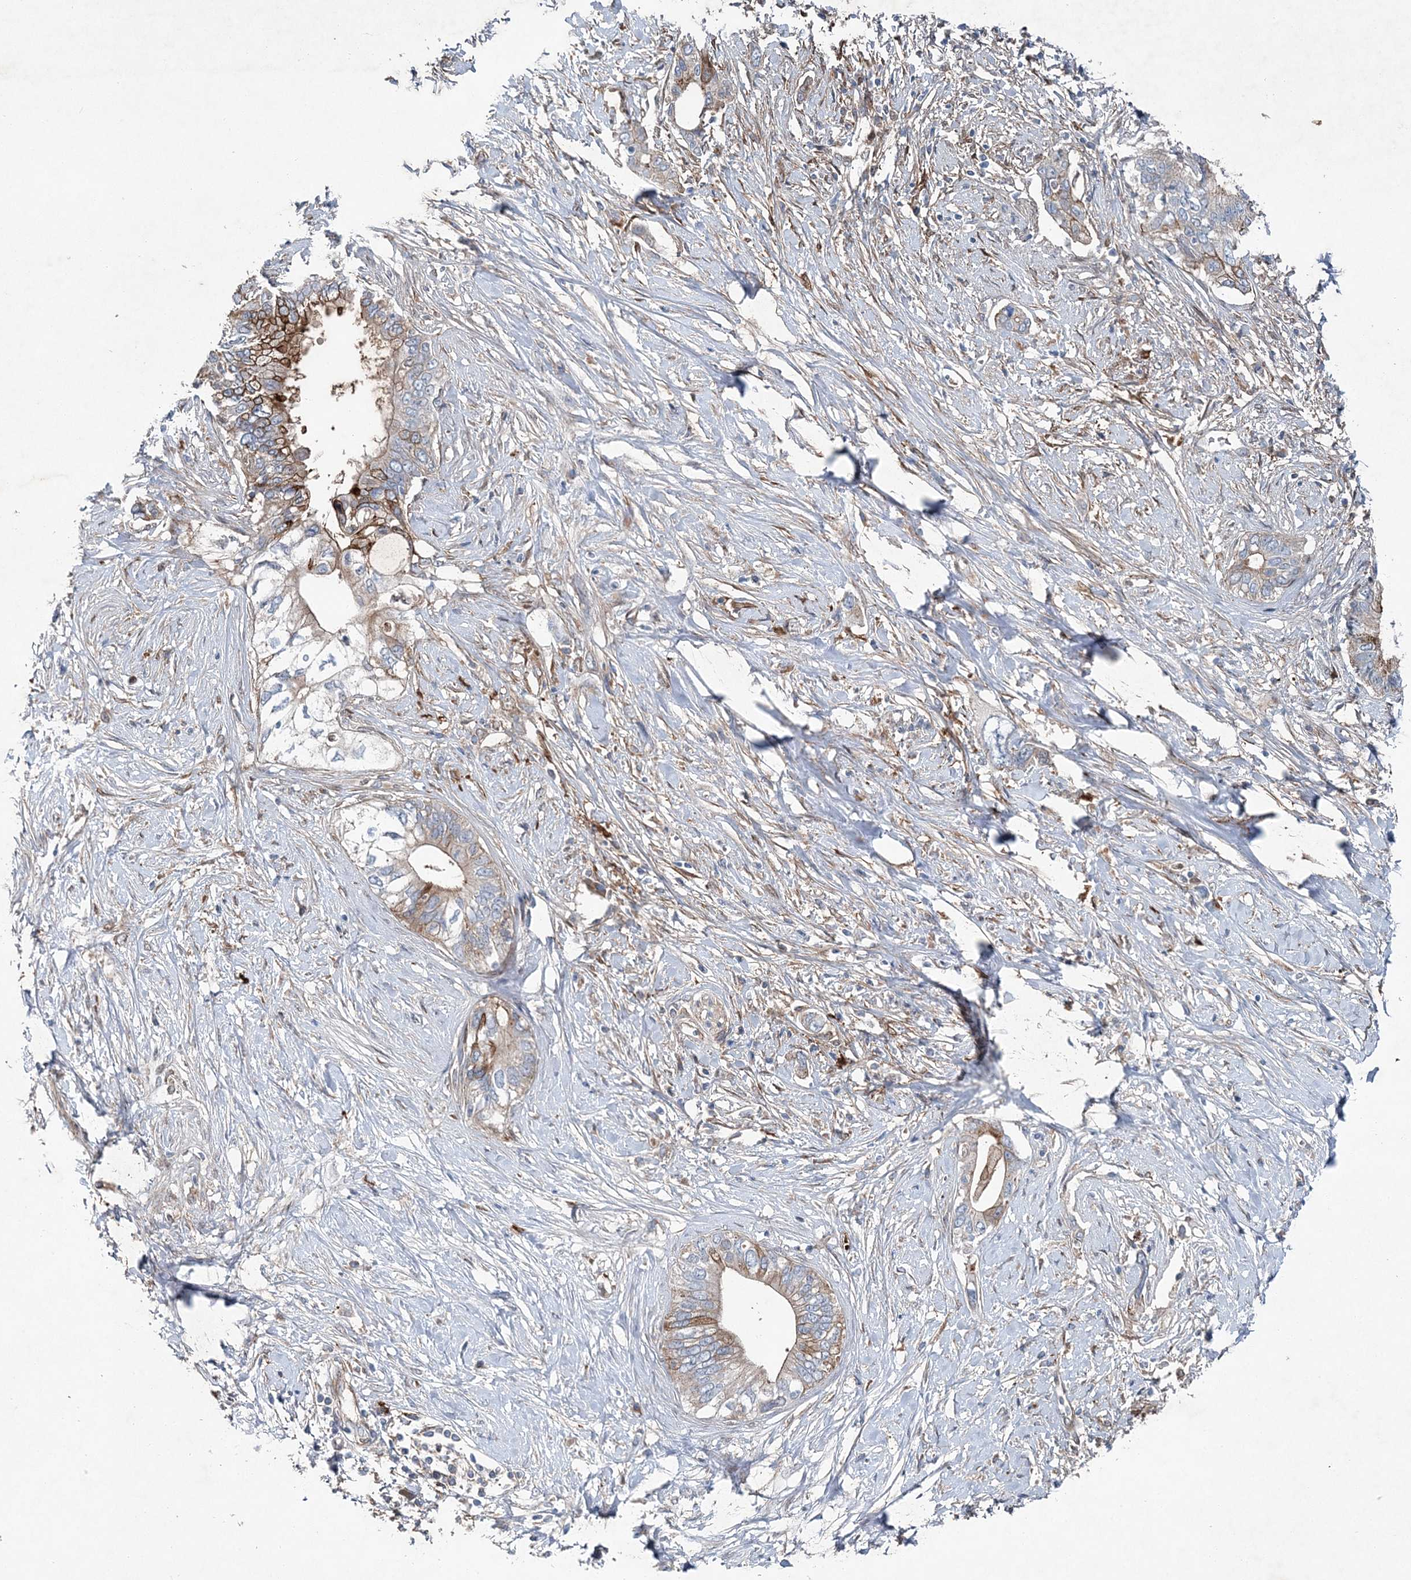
{"staining": {"intensity": "strong", "quantity": "<25%", "location": "cytoplasmic/membranous"}, "tissue": "pancreatic cancer", "cell_type": "Tumor cells", "image_type": "cancer", "snomed": [{"axis": "morphology", "description": "Normal tissue, NOS"}, {"axis": "morphology", "description": "Adenocarcinoma, NOS"}, {"axis": "topography", "description": "Pancreas"}, {"axis": "topography", "description": "Peripheral nerve tissue"}], "caption": "Protein staining displays strong cytoplasmic/membranous positivity in approximately <25% of tumor cells in pancreatic adenocarcinoma.", "gene": "SPOPL", "patient": {"sex": "male", "age": 59}}